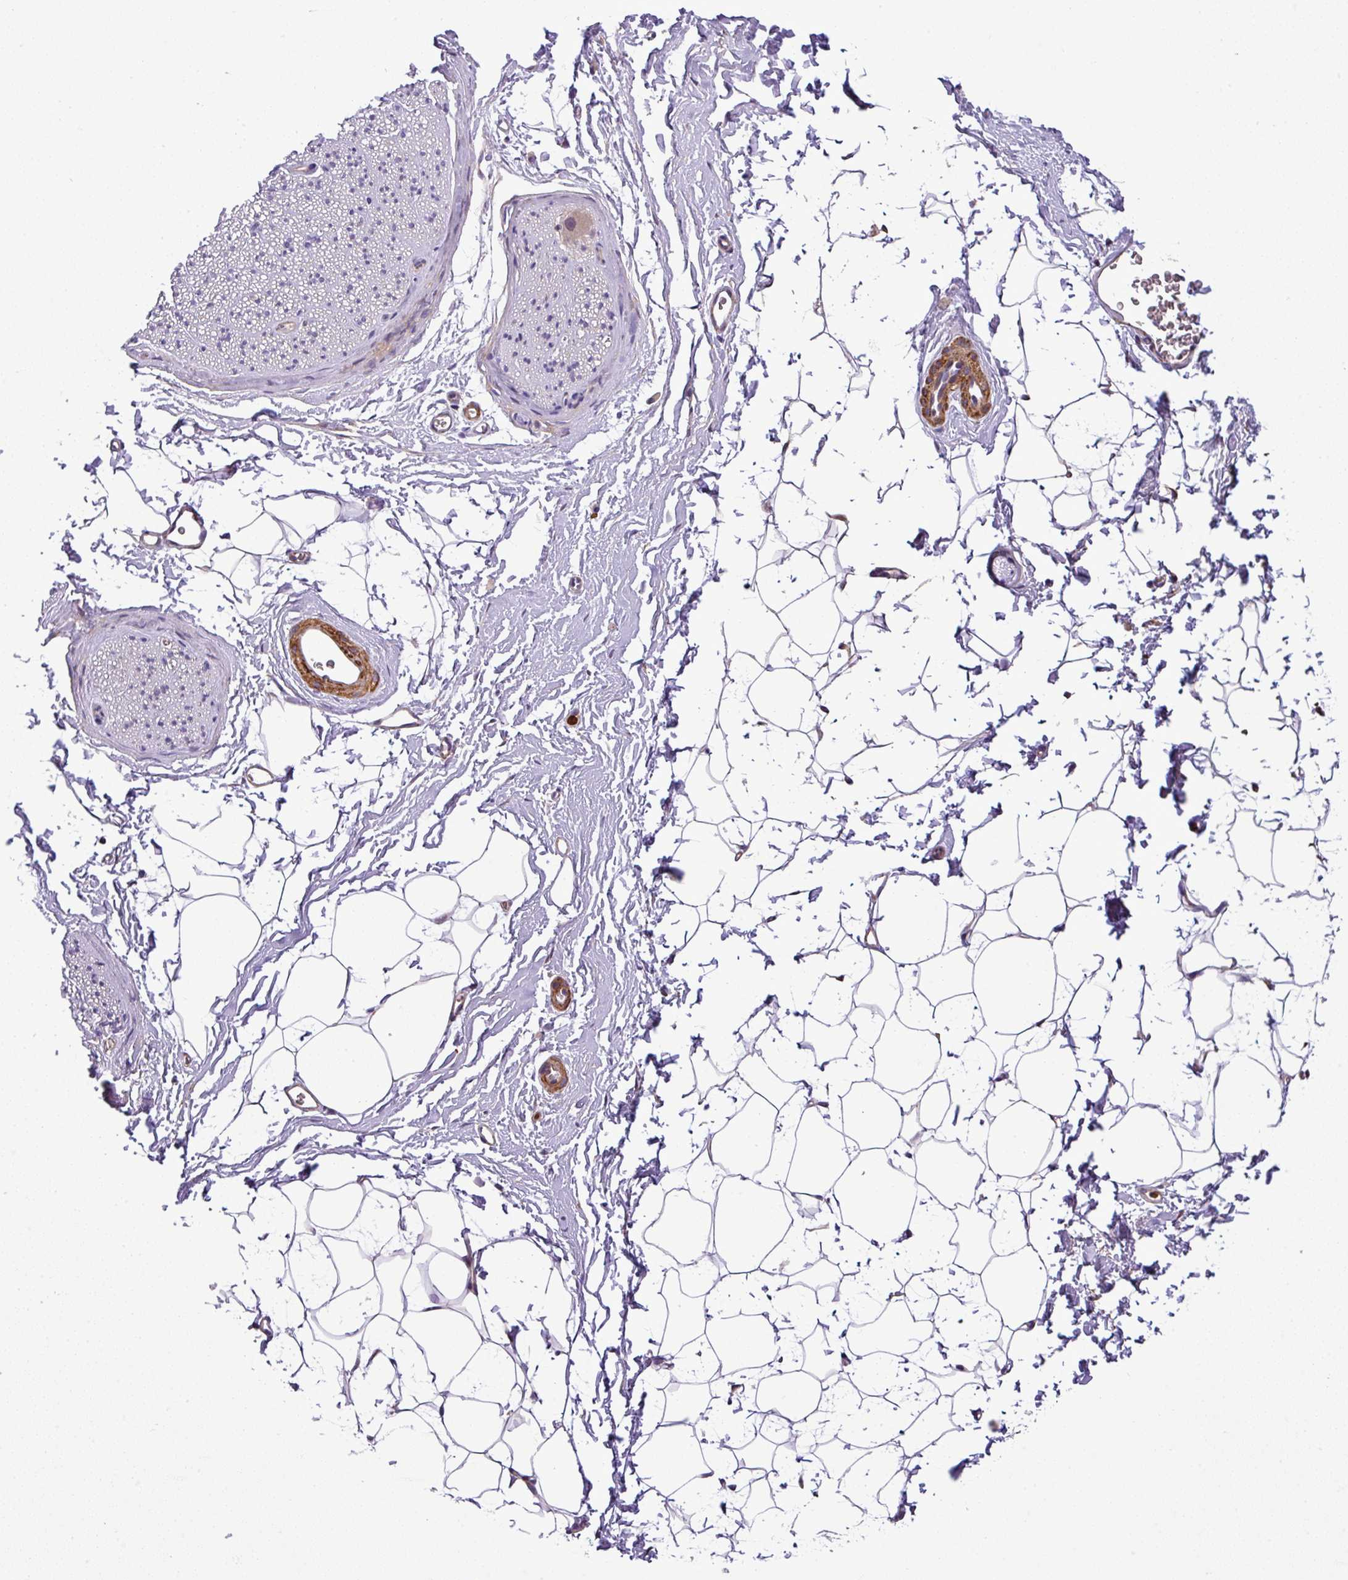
{"staining": {"intensity": "negative", "quantity": "none", "location": "none"}, "tissue": "adipose tissue", "cell_type": "Adipocytes", "image_type": "normal", "snomed": [{"axis": "morphology", "description": "Normal tissue, NOS"}, {"axis": "morphology", "description": "Adenocarcinoma, High grade"}, {"axis": "topography", "description": "Prostate"}, {"axis": "topography", "description": "Peripheral nerve tissue"}], "caption": "DAB (3,3'-diaminobenzidine) immunohistochemical staining of unremarkable human adipose tissue displays no significant positivity in adipocytes.", "gene": "NBEAL2", "patient": {"sex": "male", "age": 68}}